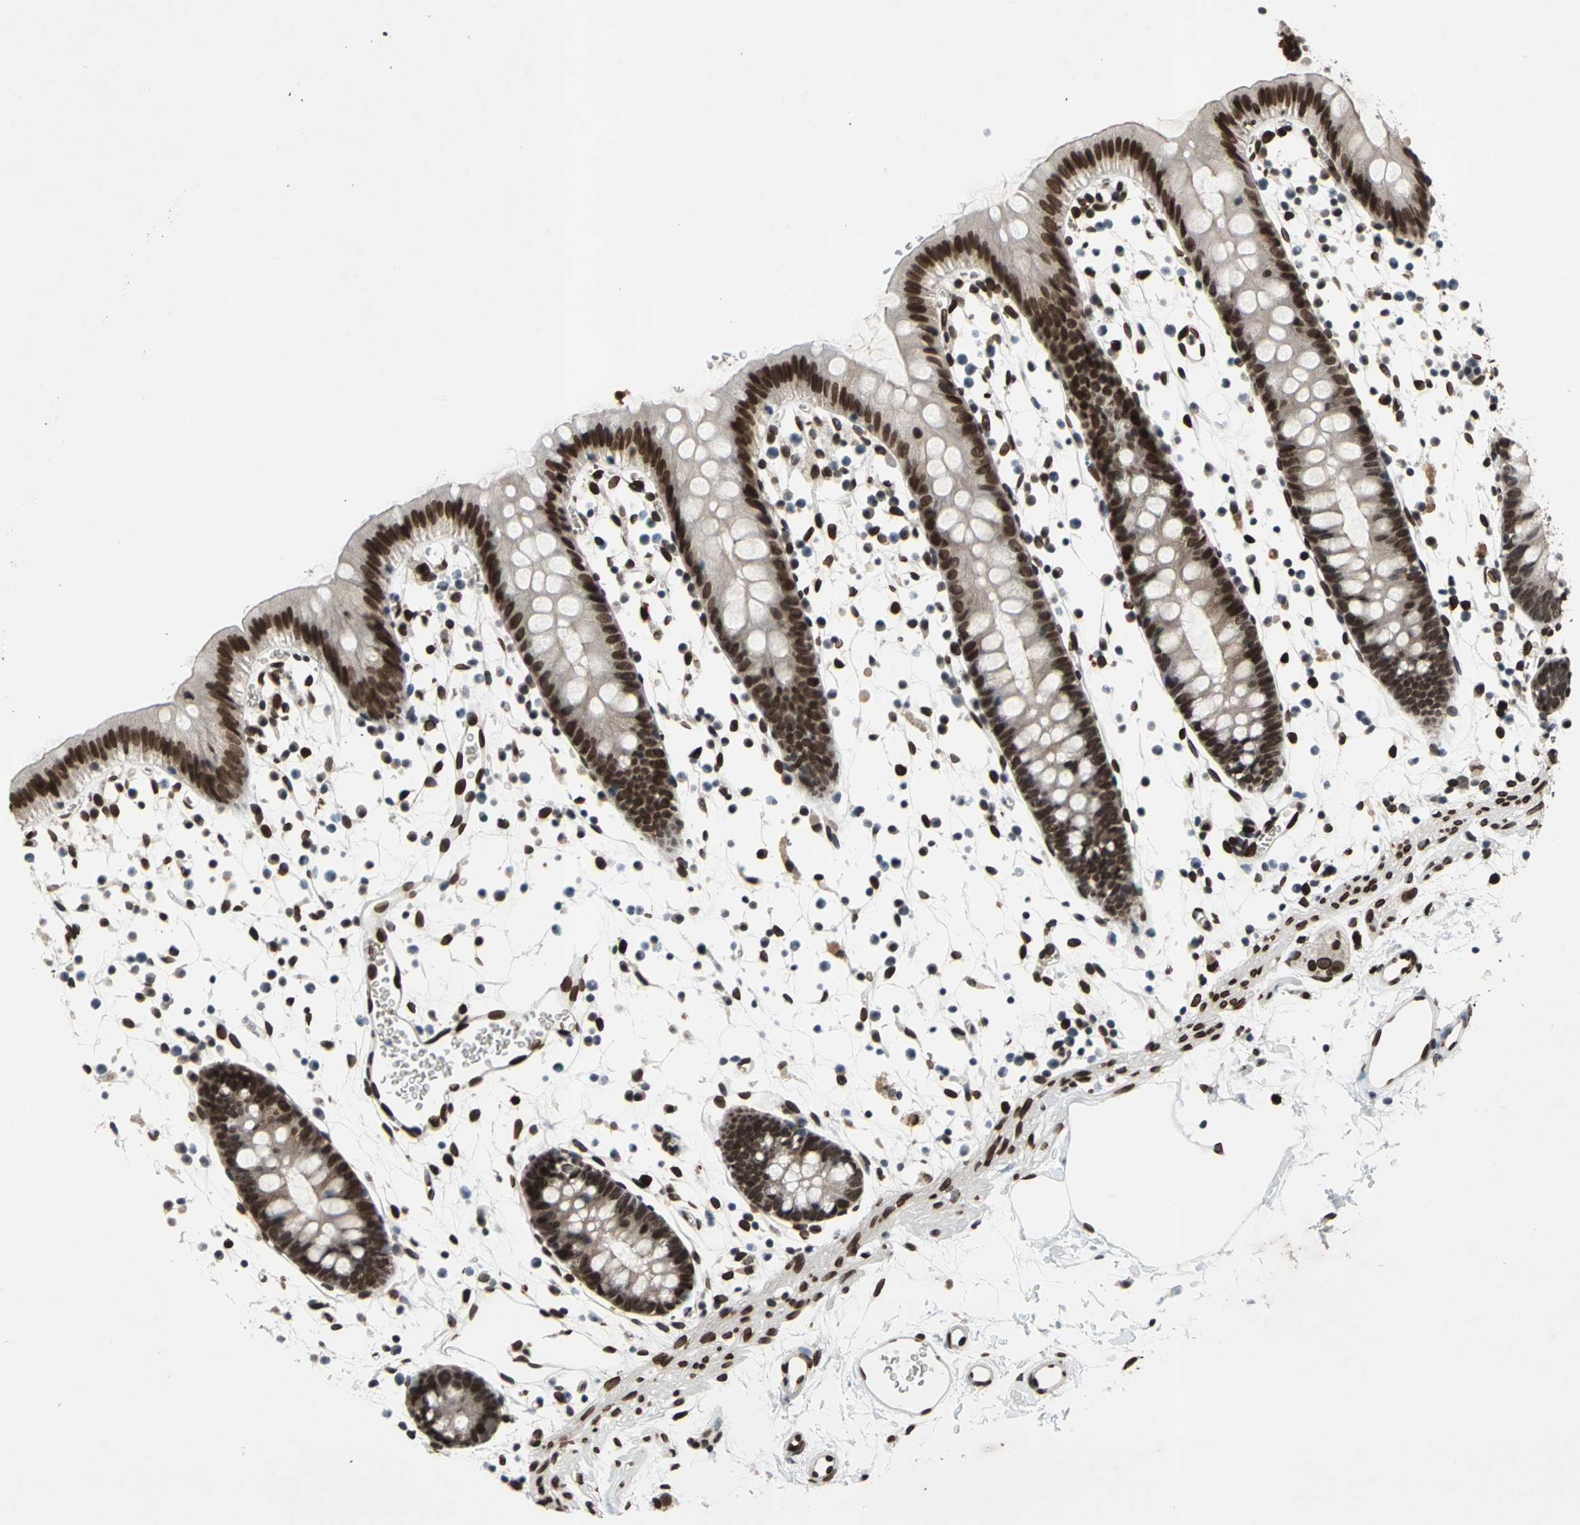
{"staining": {"intensity": "strong", "quantity": ">75%", "location": "nuclear"}, "tissue": "colon", "cell_type": "Endothelial cells", "image_type": "normal", "snomed": [{"axis": "morphology", "description": "Normal tissue, NOS"}, {"axis": "topography", "description": "Colon"}], "caption": "Immunohistochemistry photomicrograph of normal human colon stained for a protein (brown), which reveals high levels of strong nuclear expression in about >75% of endothelial cells.", "gene": "ISY1", "patient": {"sex": "male", "age": 14}}